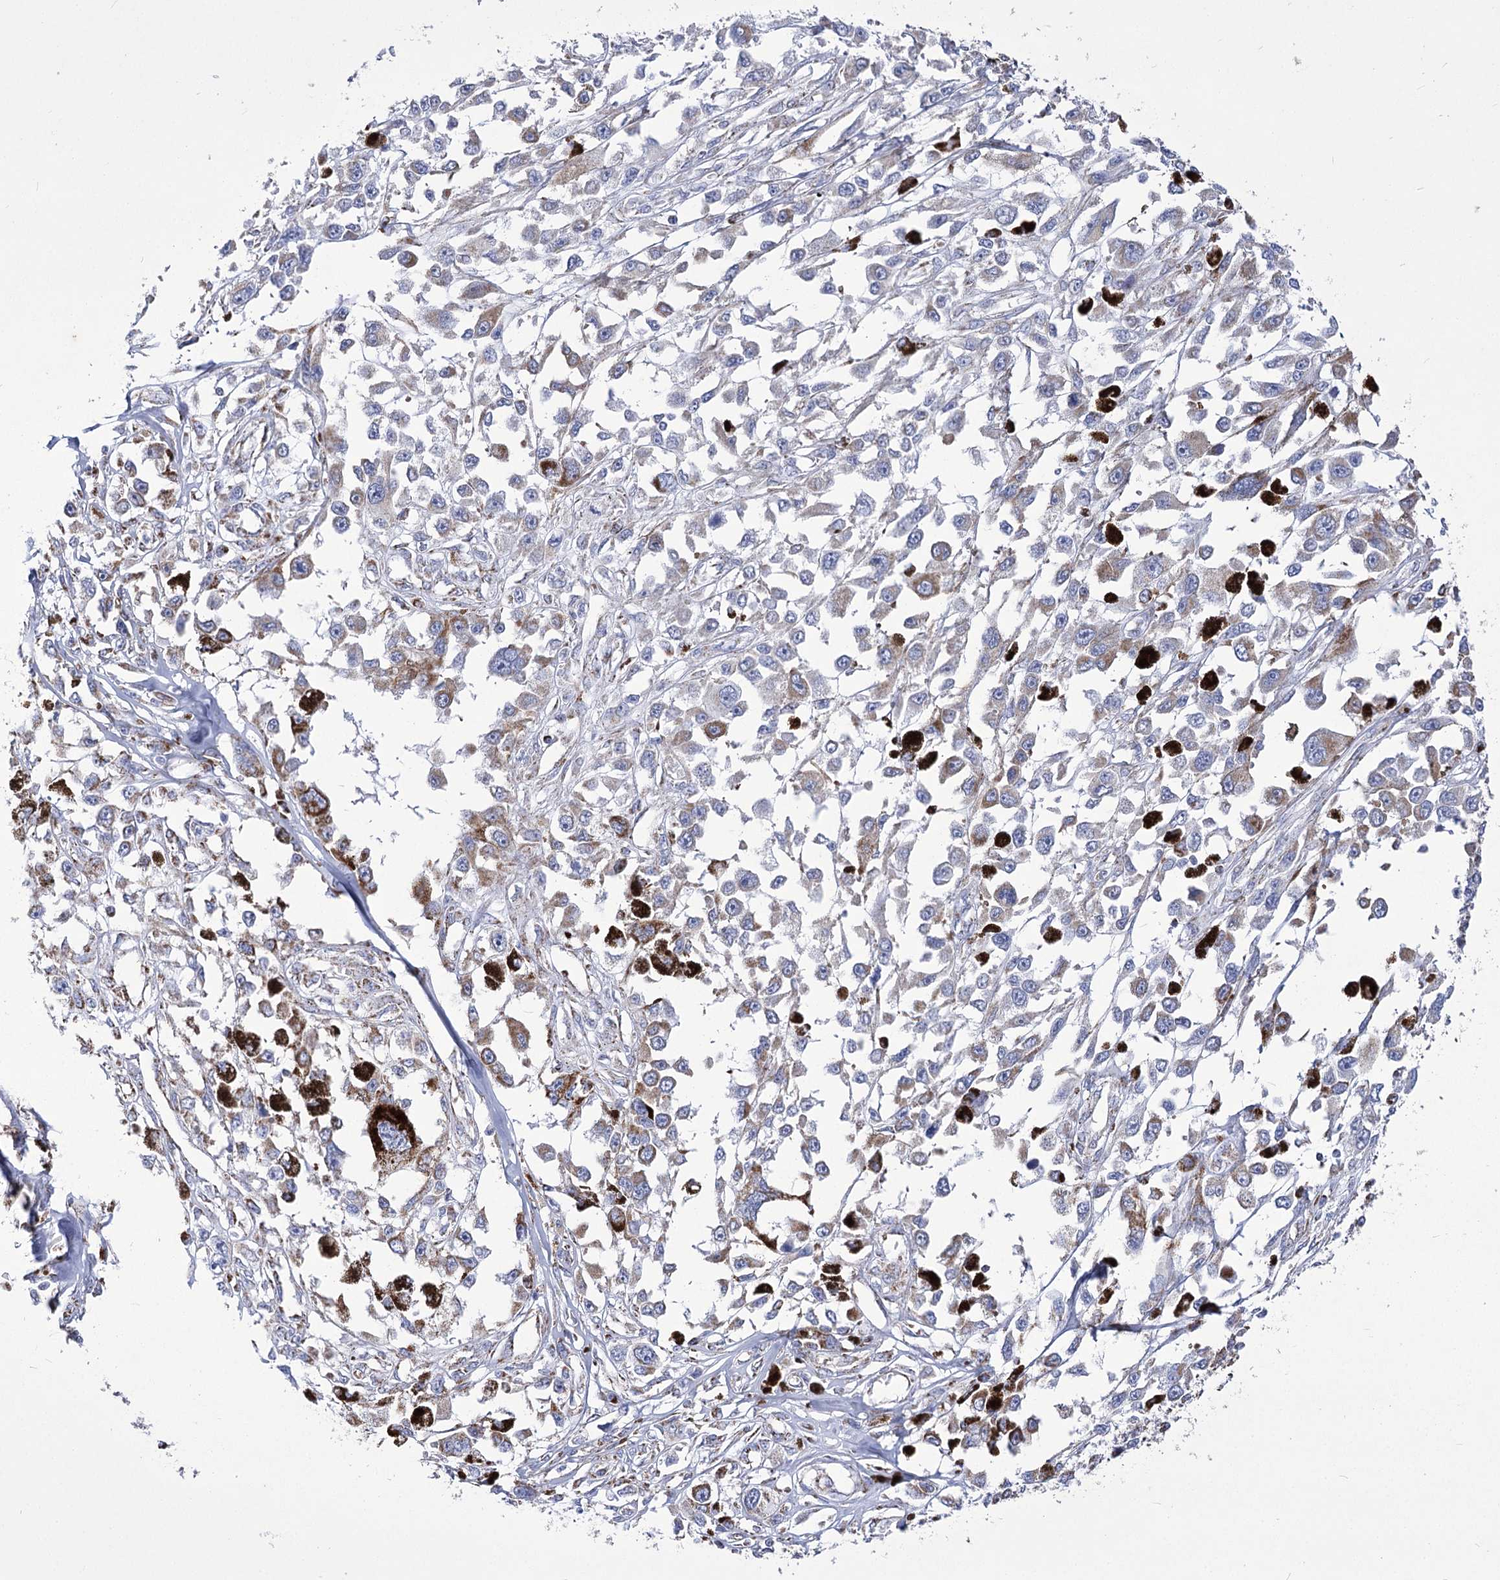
{"staining": {"intensity": "strong", "quantity": "<25%", "location": "cytoplasmic/membranous"}, "tissue": "melanoma", "cell_type": "Tumor cells", "image_type": "cancer", "snomed": [{"axis": "morphology", "description": "Malignant melanoma, Metastatic site"}, {"axis": "topography", "description": "Lymph node"}], "caption": "Protein analysis of melanoma tissue demonstrates strong cytoplasmic/membranous staining in about <25% of tumor cells.", "gene": "PDHB", "patient": {"sex": "male", "age": 59}}